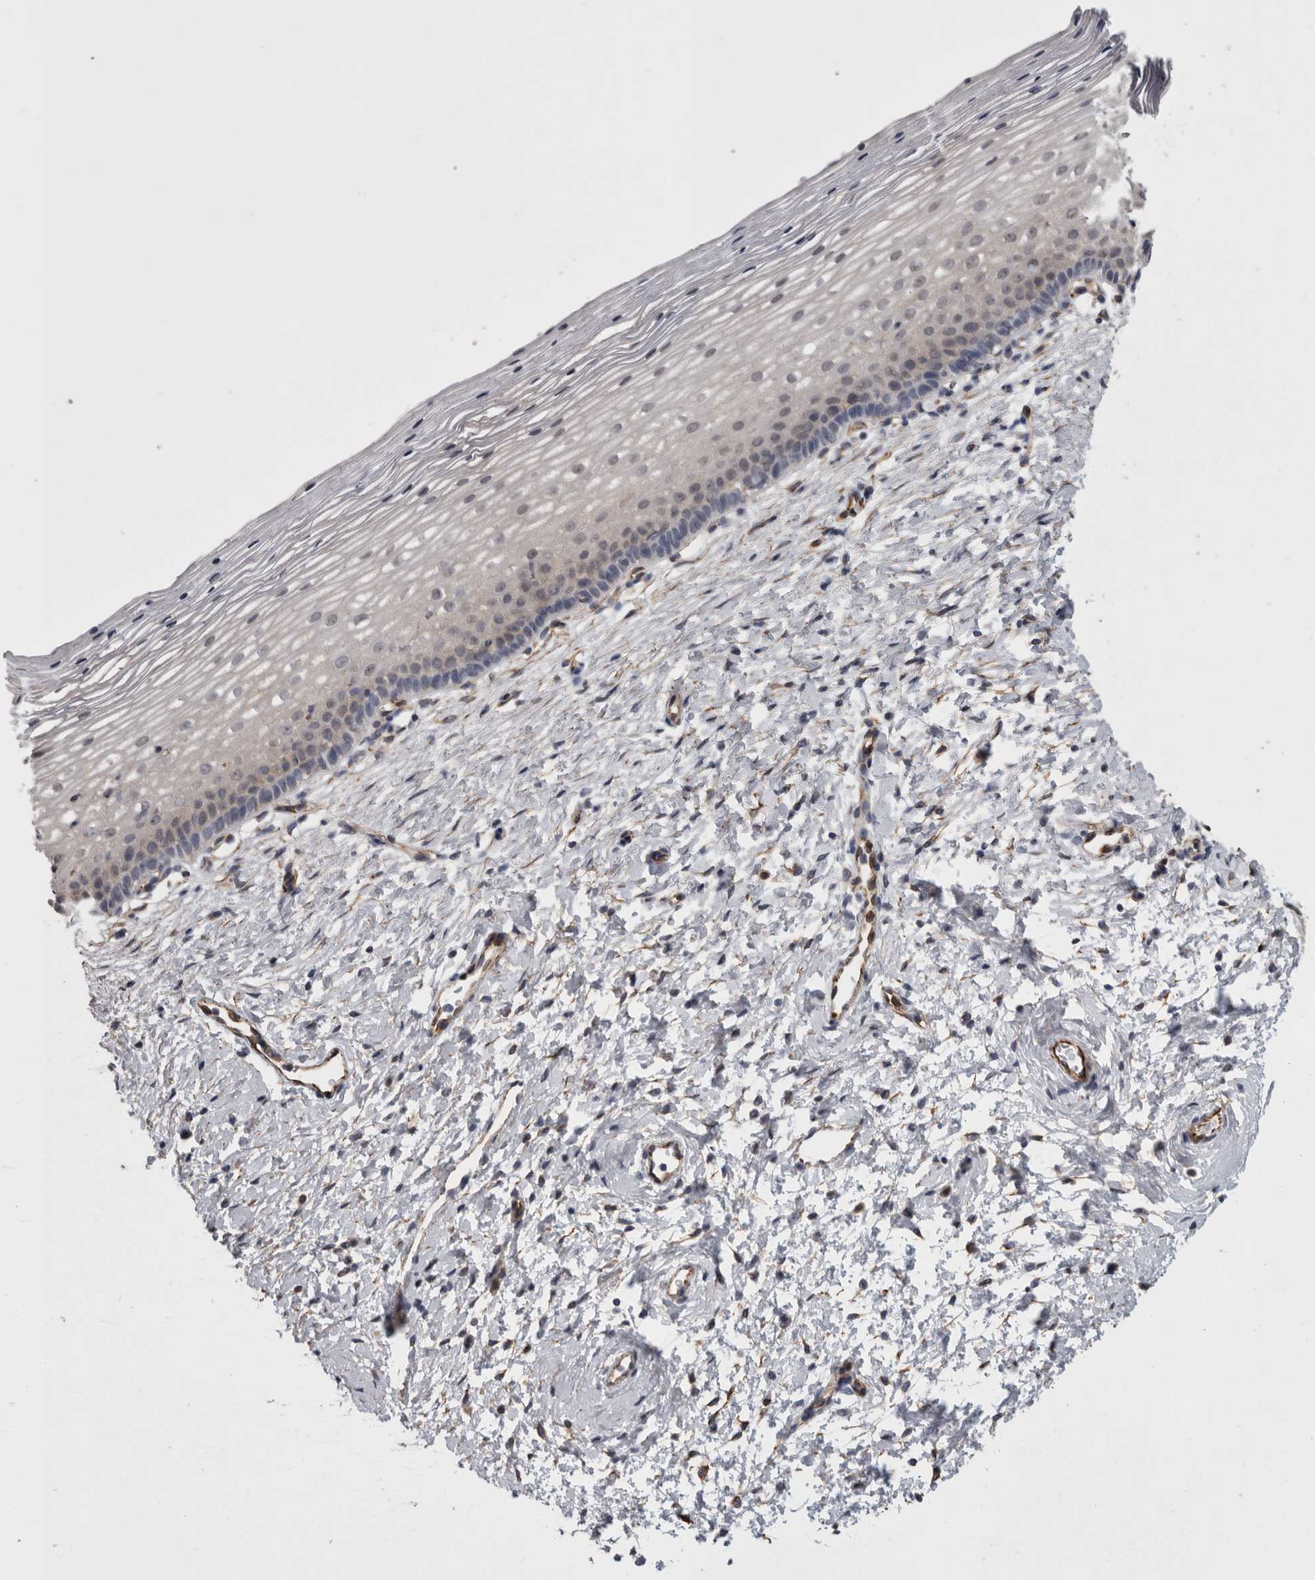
{"staining": {"intensity": "negative", "quantity": "none", "location": "none"}, "tissue": "cervix", "cell_type": "Glandular cells", "image_type": "normal", "snomed": [{"axis": "morphology", "description": "Normal tissue, NOS"}, {"axis": "topography", "description": "Cervix"}], "caption": "IHC of unremarkable cervix exhibits no positivity in glandular cells.", "gene": "ACOT7", "patient": {"sex": "female", "age": 72}}